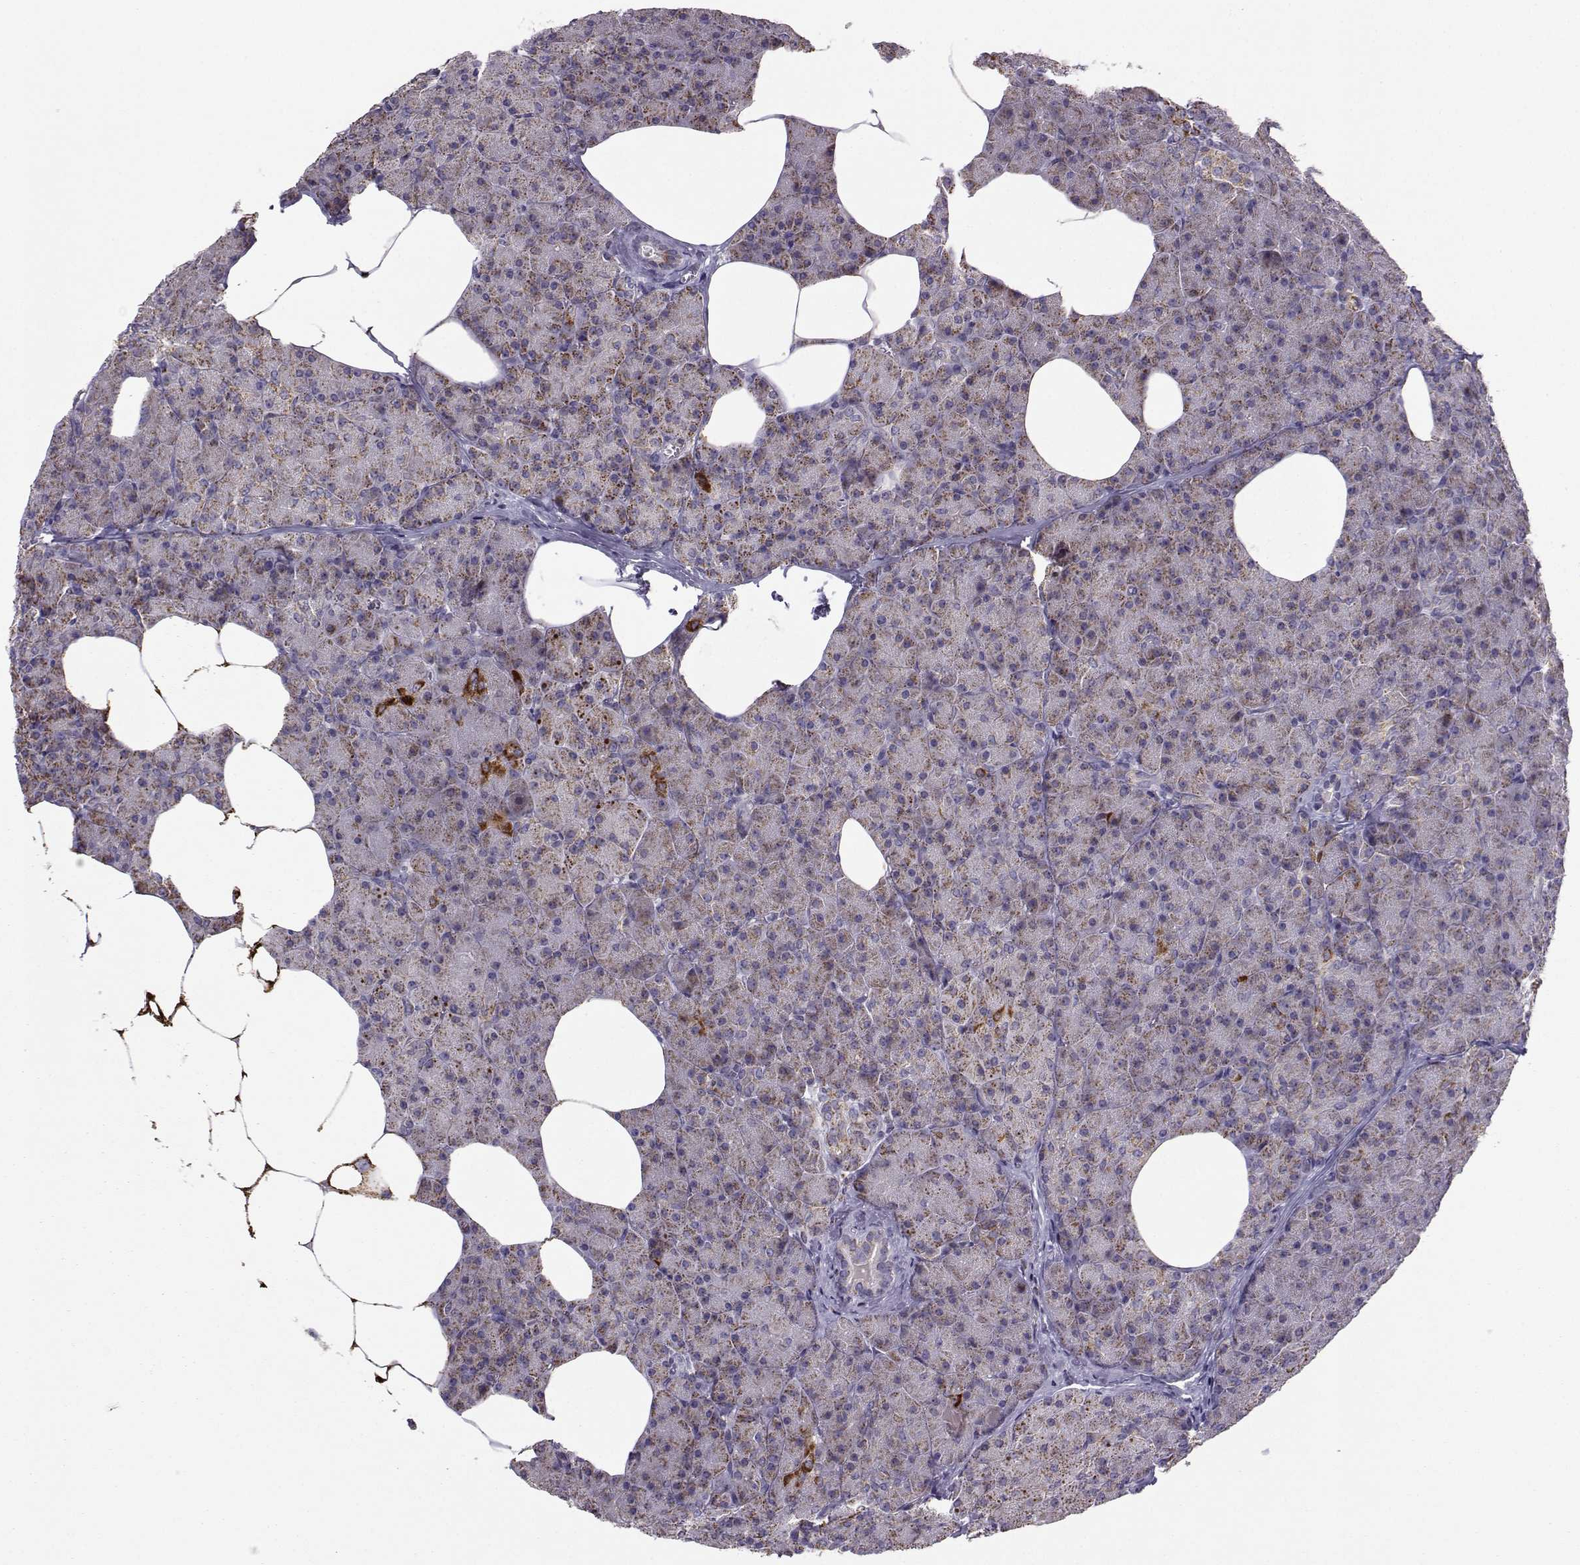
{"staining": {"intensity": "moderate", "quantity": ">75%", "location": "cytoplasmic/membranous"}, "tissue": "pancreas", "cell_type": "Exocrine glandular cells", "image_type": "normal", "snomed": [{"axis": "morphology", "description": "Normal tissue, NOS"}, {"axis": "topography", "description": "Pancreas"}], "caption": "Pancreas stained with a brown dye exhibits moderate cytoplasmic/membranous positive expression in approximately >75% of exocrine glandular cells.", "gene": "NECAB3", "patient": {"sex": "female", "age": 45}}